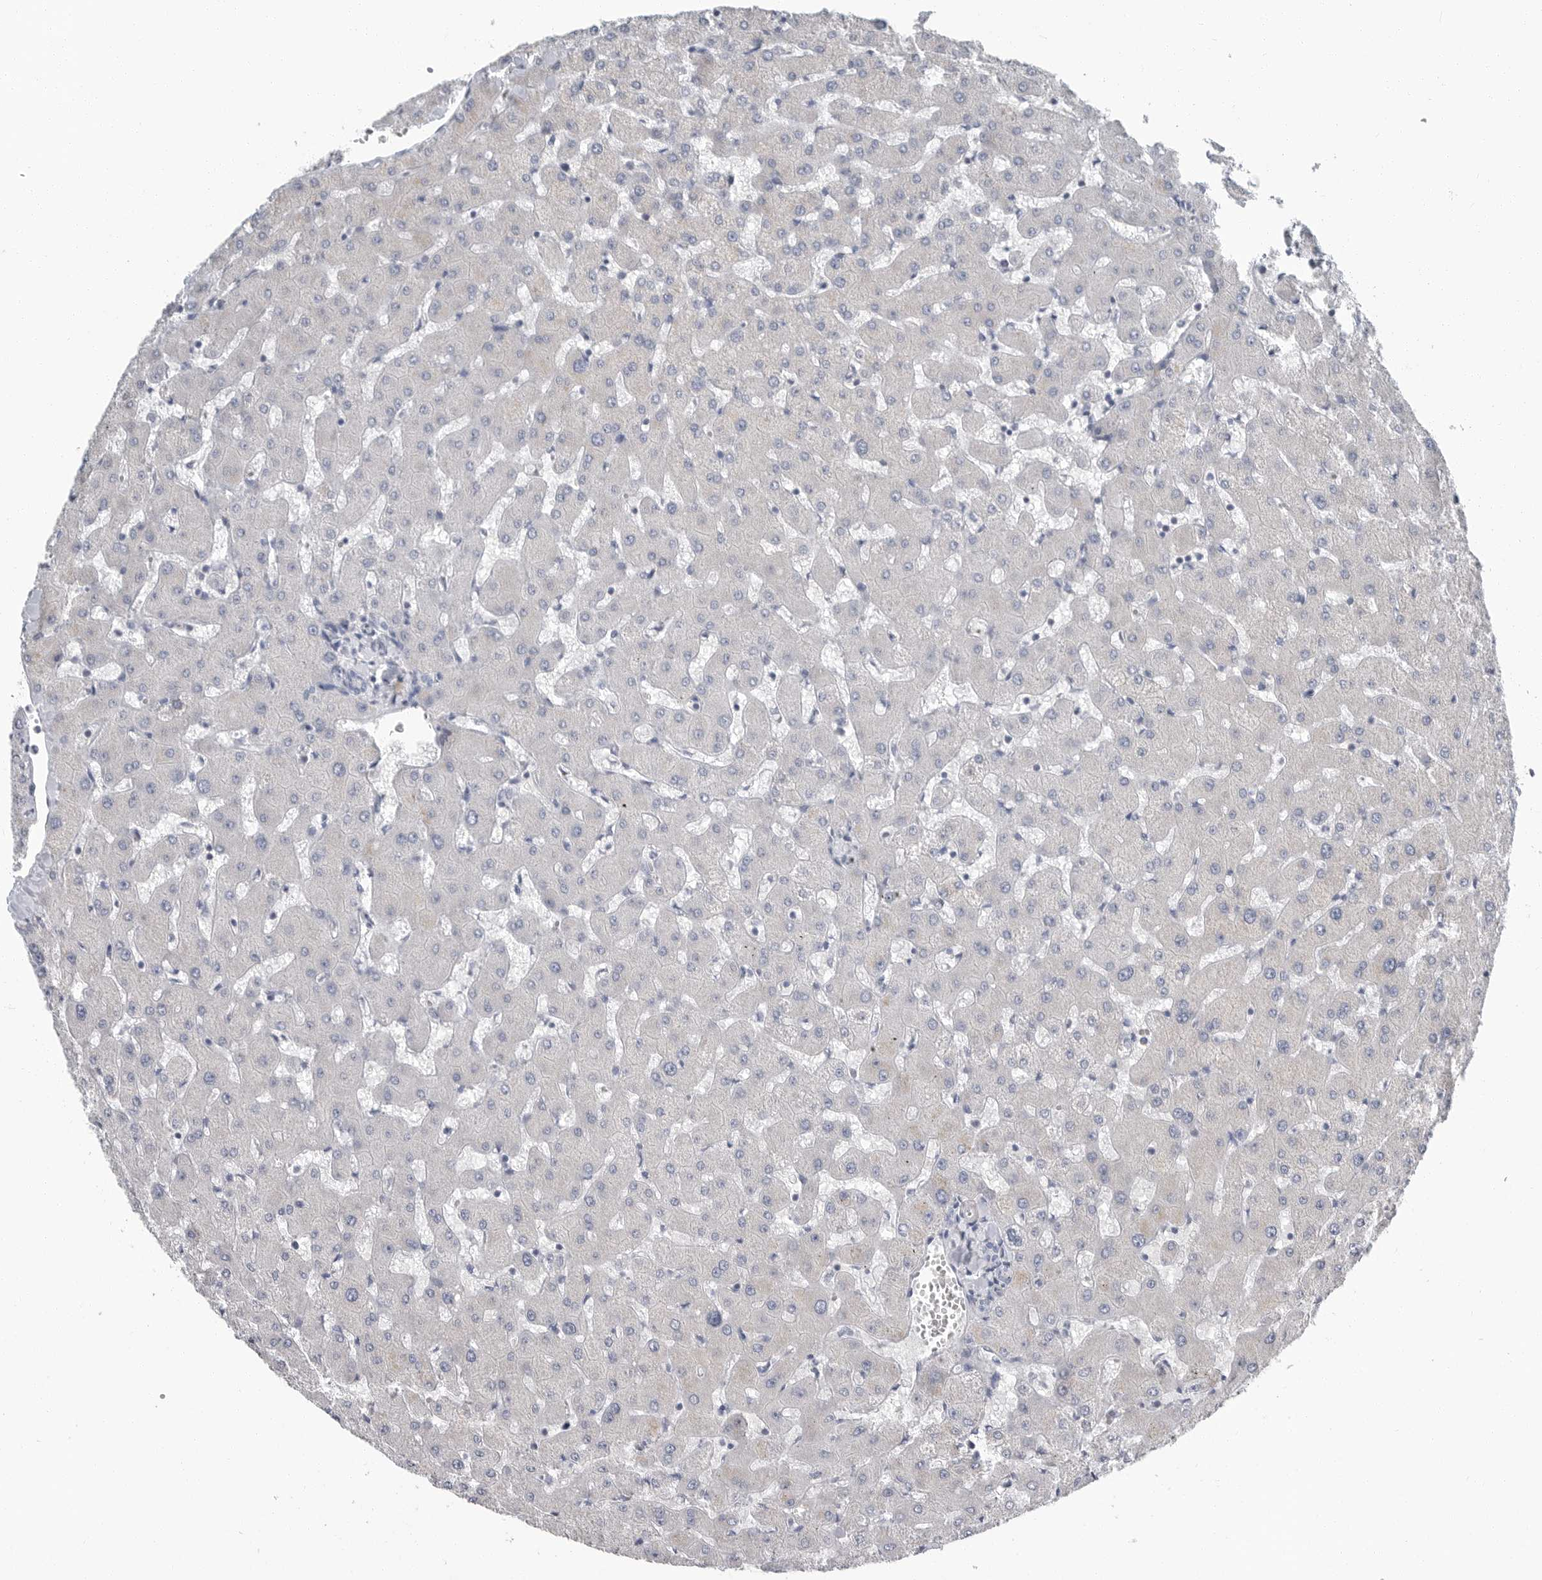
{"staining": {"intensity": "negative", "quantity": "none", "location": "none"}, "tissue": "liver", "cell_type": "Cholangiocytes", "image_type": "normal", "snomed": [{"axis": "morphology", "description": "Normal tissue, NOS"}, {"axis": "topography", "description": "Liver"}], "caption": "Liver stained for a protein using IHC reveals no expression cholangiocytes.", "gene": "PLN", "patient": {"sex": "female", "age": 63}}